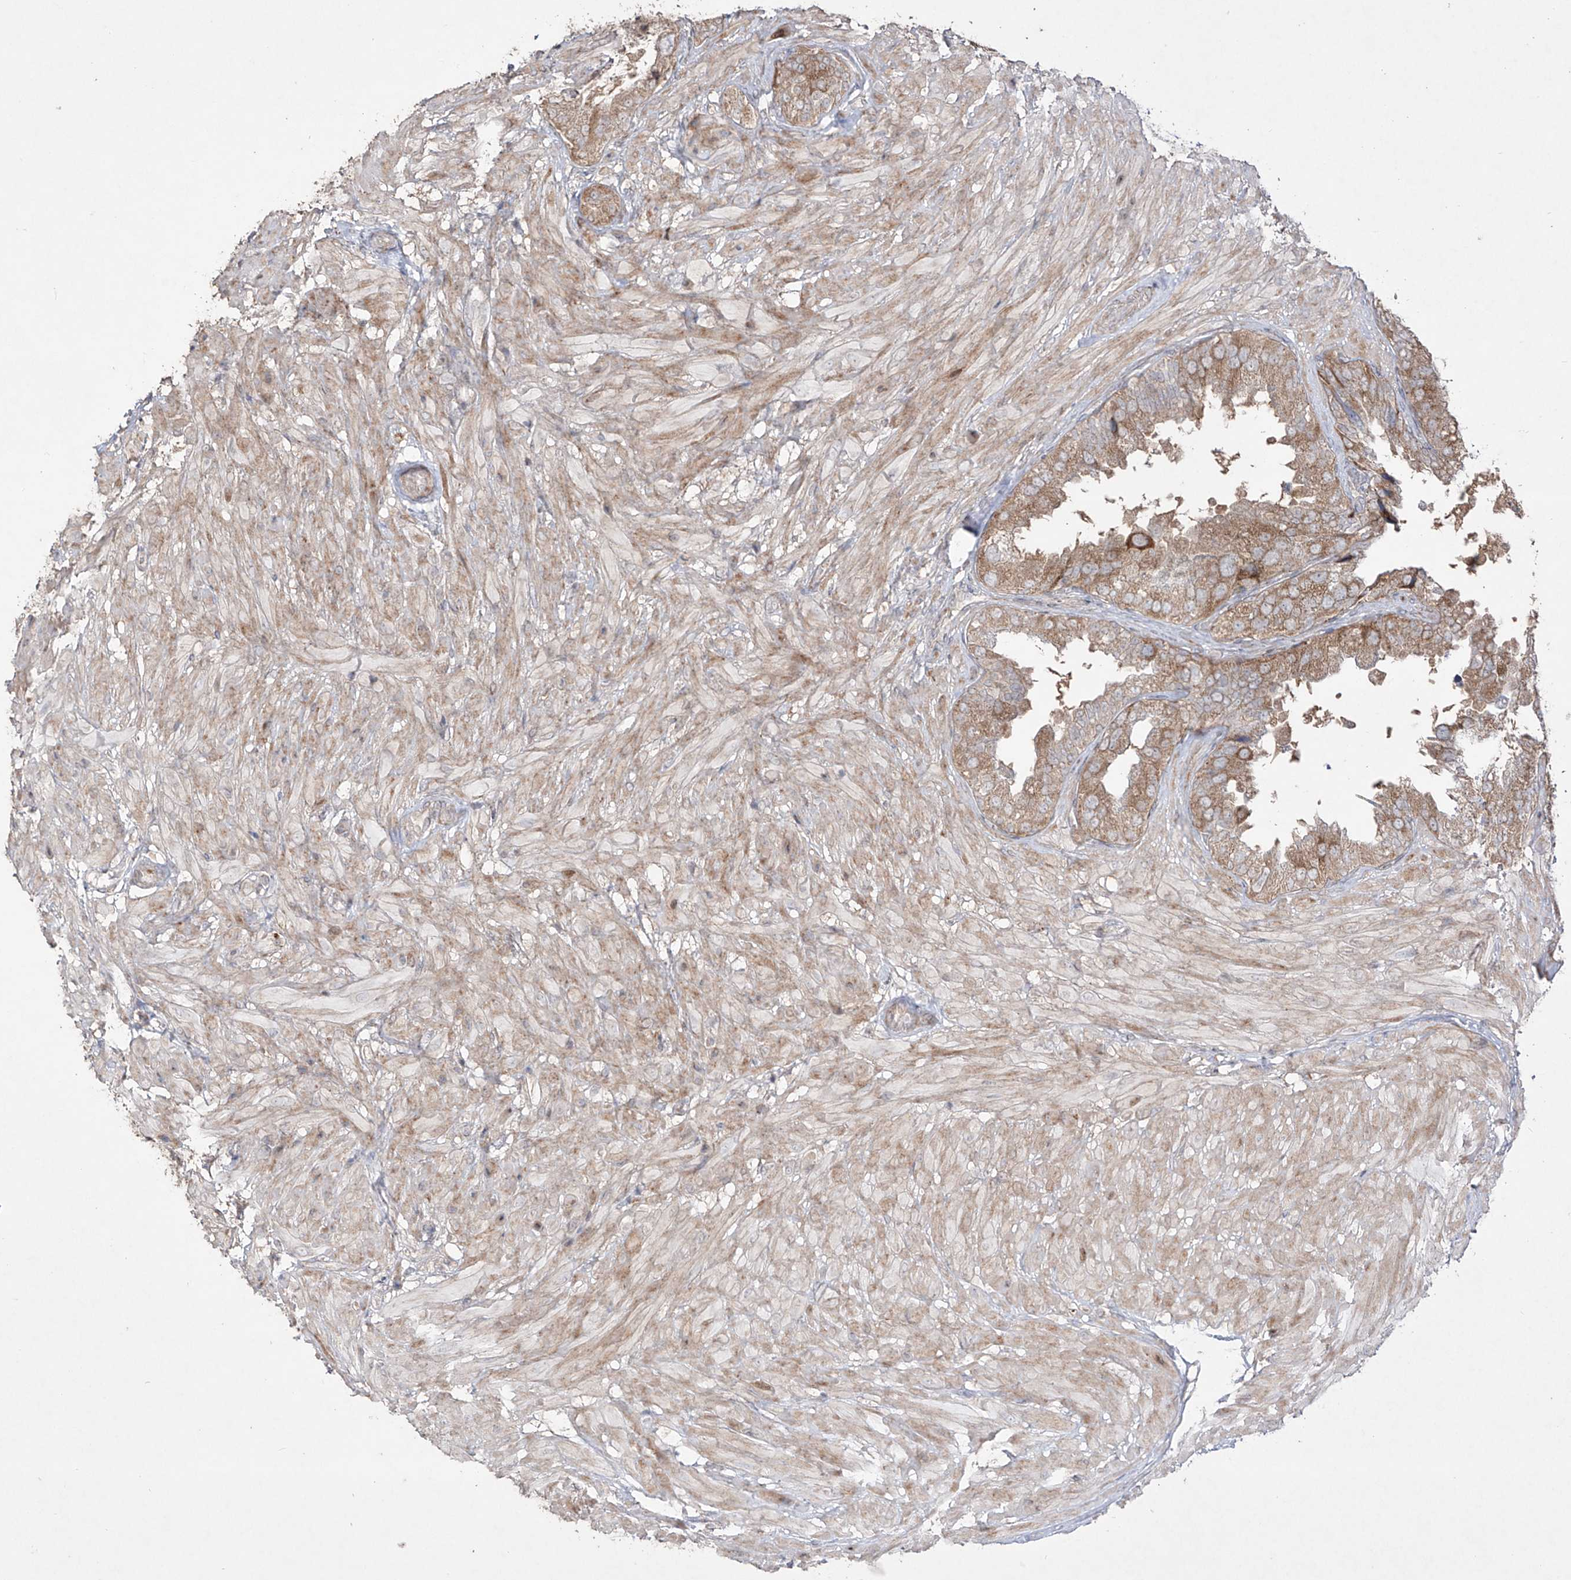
{"staining": {"intensity": "moderate", "quantity": ">75%", "location": "cytoplasmic/membranous"}, "tissue": "seminal vesicle", "cell_type": "Glandular cells", "image_type": "normal", "snomed": [{"axis": "morphology", "description": "Normal tissue, NOS"}, {"axis": "topography", "description": "Seminal veicle"}, {"axis": "topography", "description": "Peripheral nerve tissue"}], "caption": "This photomicrograph displays unremarkable seminal vesicle stained with immunohistochemistry (IHC) to label a protein in brown. The cytoplasmic/membranous of glandular cells show moderate positivity for the protein. Nuclei are counter-stained blue.", "gene": "YKT6", "patient": {"sex": "male", "age": 63}}